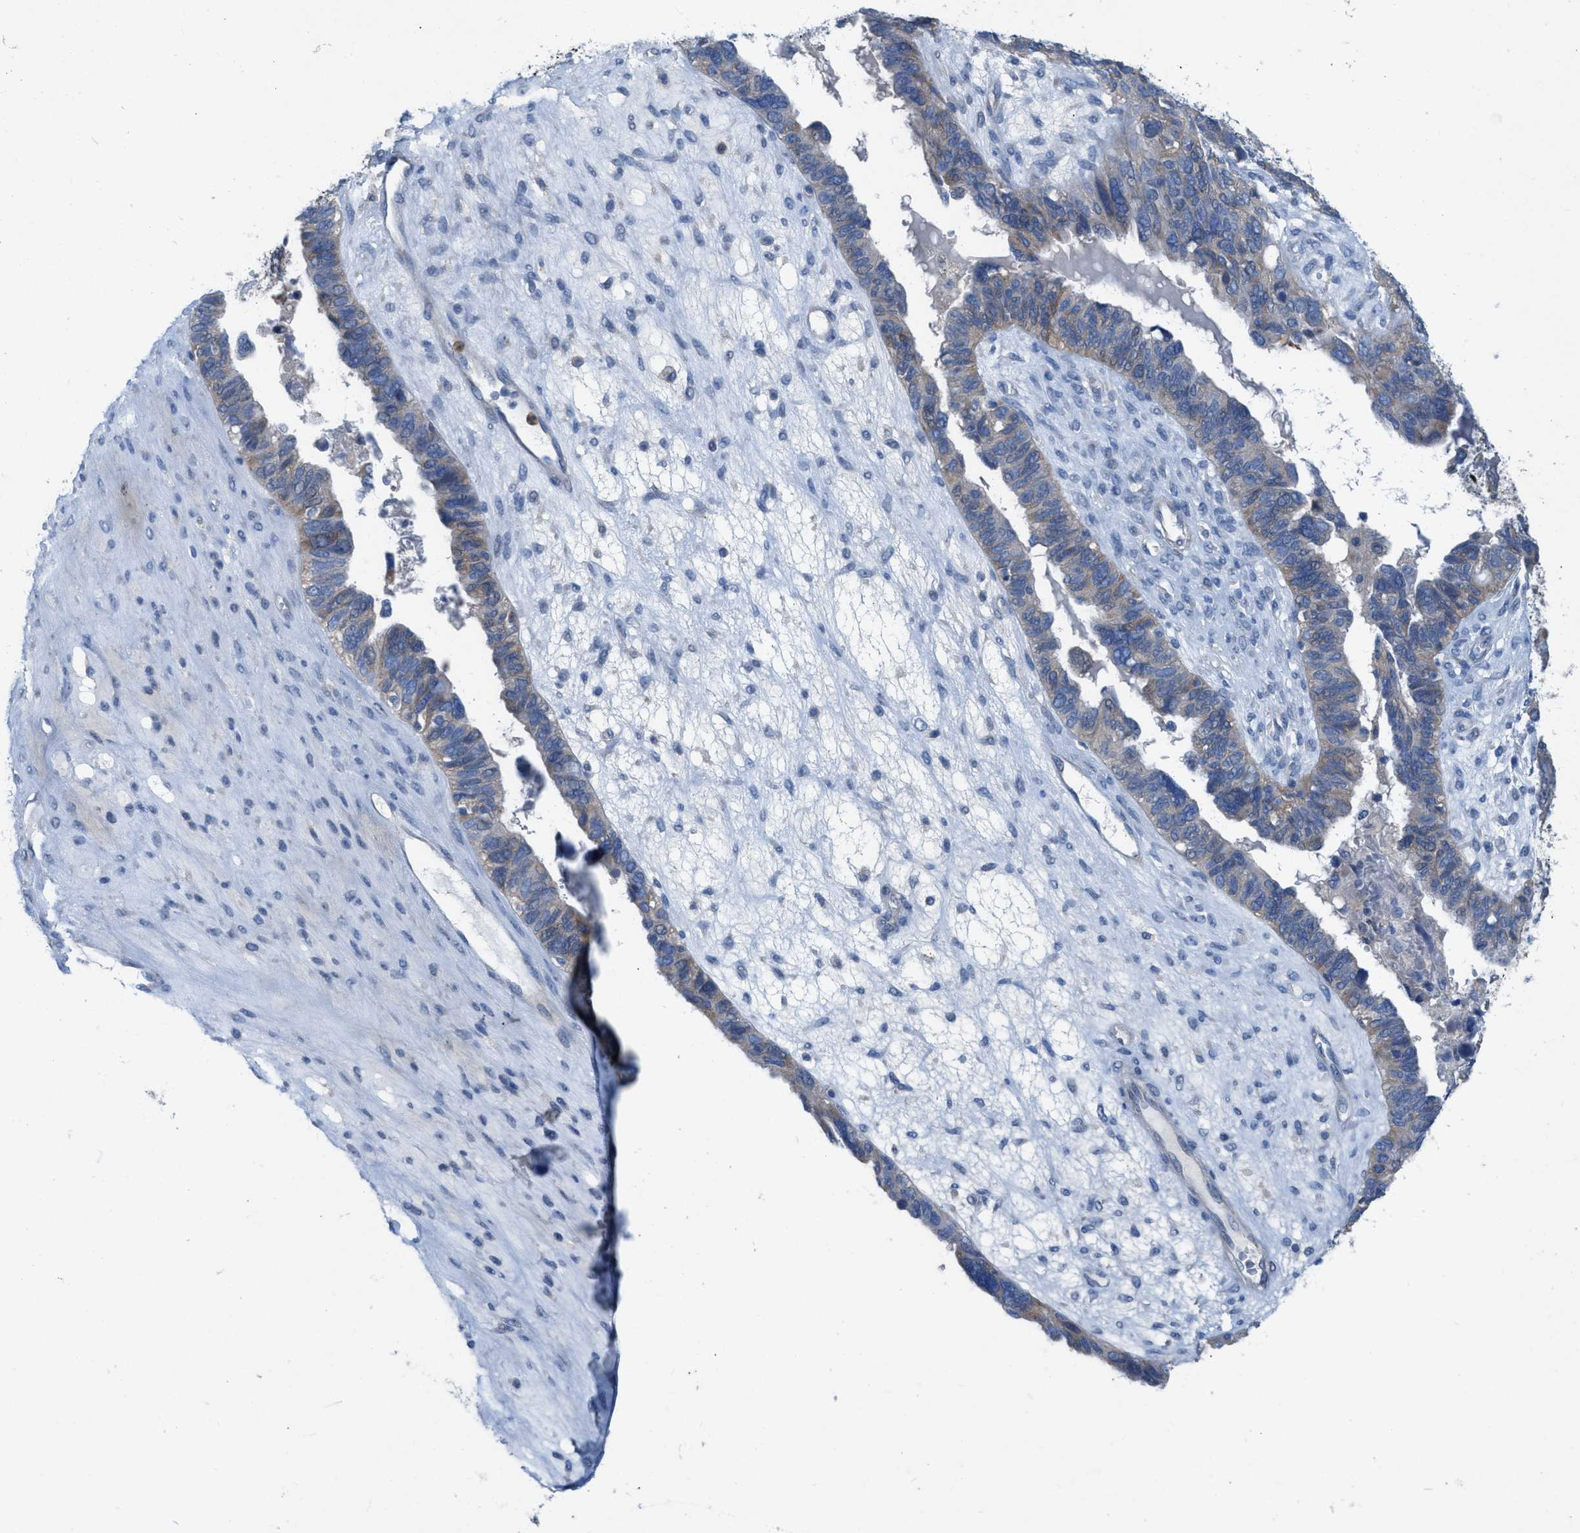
{"staining": {"intensity": "weak", "quantity": "25%-75%", "location": "cytoplasmic/membranous"}, "tissue": "ovarian cancer", "cell_type": "Tumor cells", "image_type": "cancer", "snomed": [{"axis": "morphology", "description": "Cystadenocarcinoma, serous, NOS"}, {"axis": "topography", "description": "Ovary"}], "caption": "DAB (3,3'-diaminobenzidine) immunohistochemical staining of ovarian serous cystadenocarcinoma displays weak cytoplasmic/membranous protein staining in approximately 25%-75% of tumor cells.", "gene": "PLPPR5", "patient": {"sex": "female", "age": 79}}